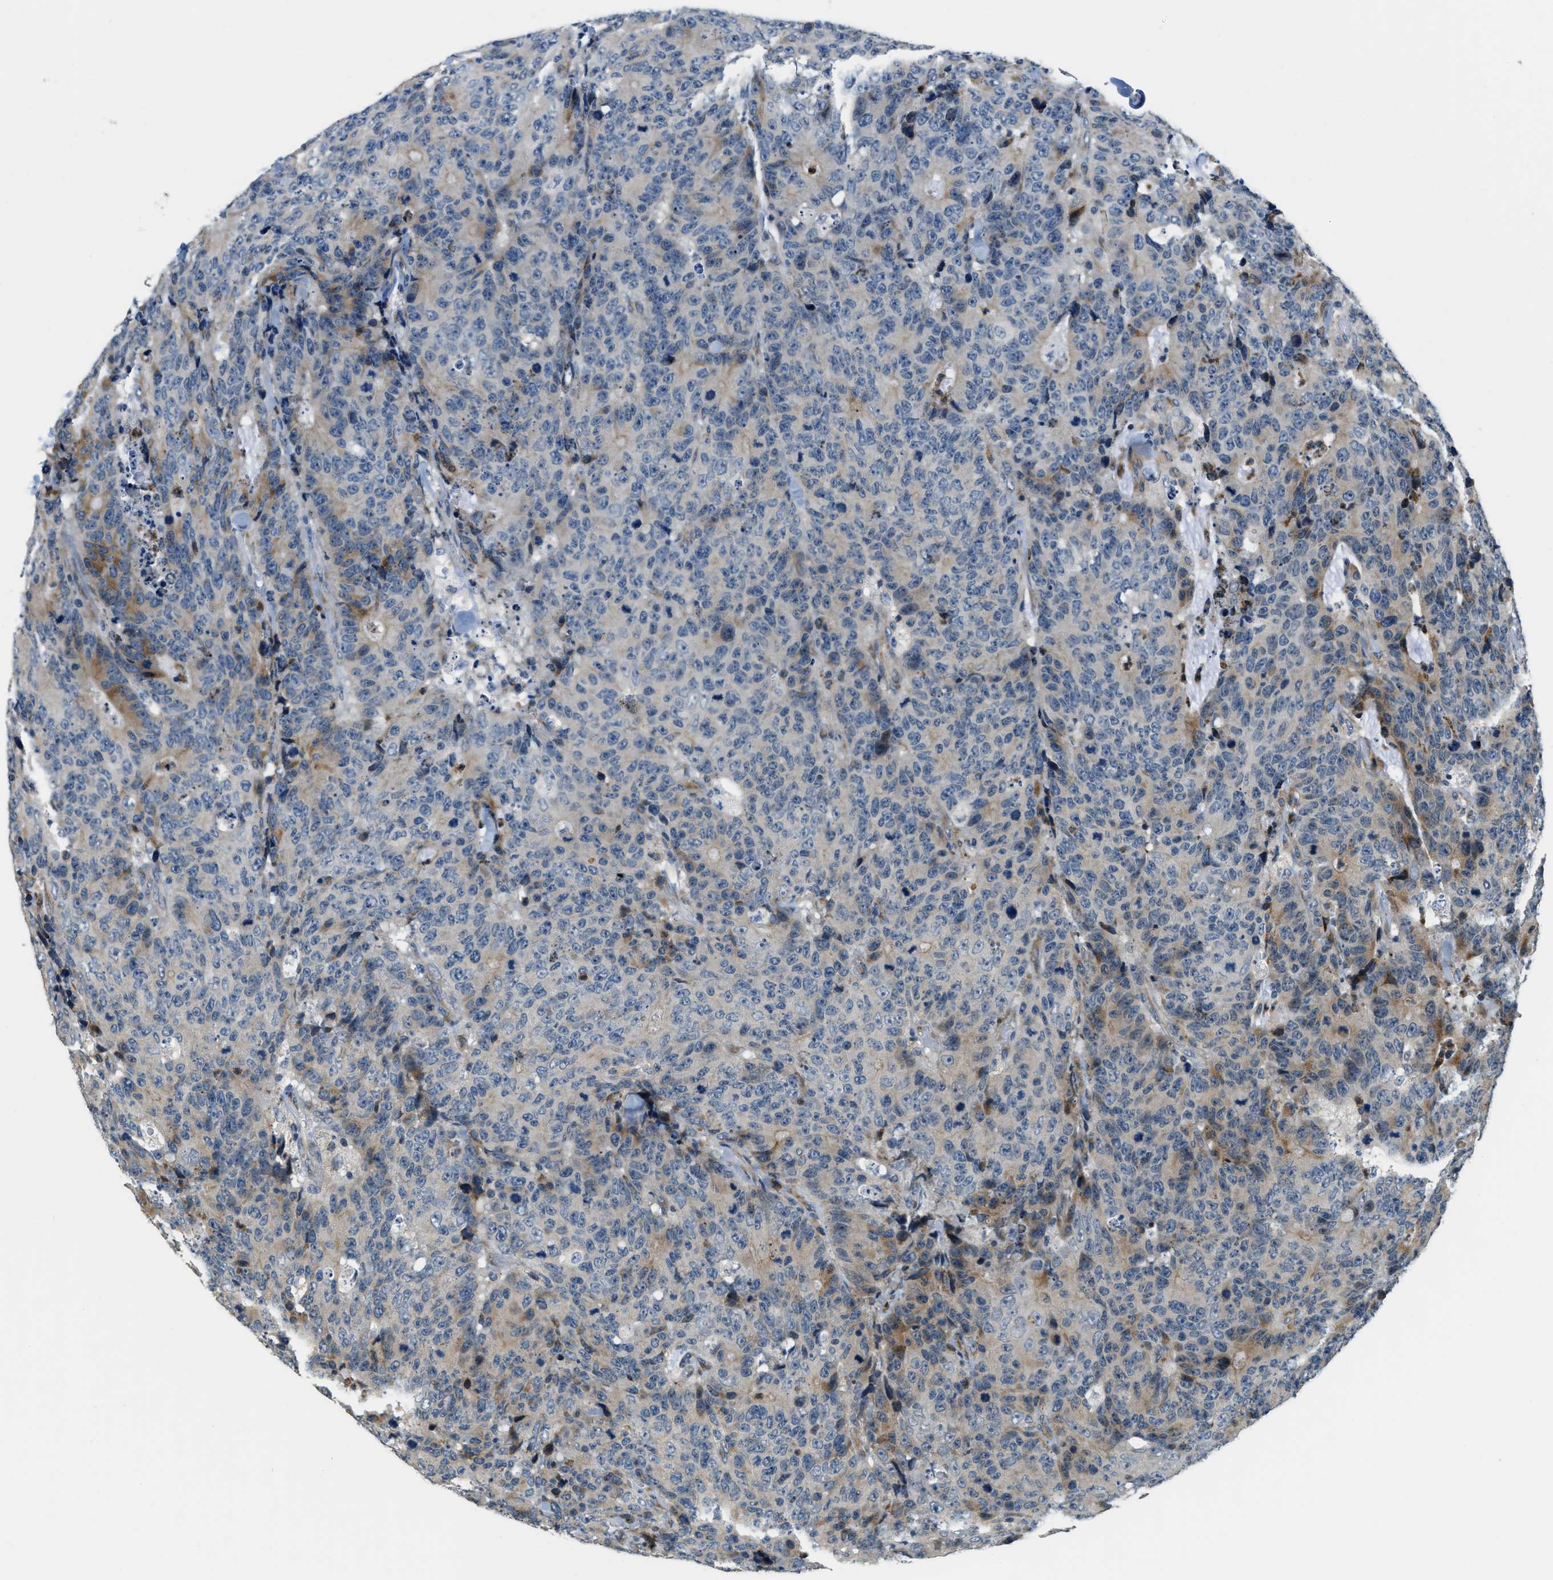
{"staining": {"intensity": "moderate", "quantity": "<25%", "location": "cytoplasmic/membranous"}, "tissue": "colorectal cancer", "cell_type": "Tumor cells", "image_type": "cancer", "snomed": [{"axis": "morphology", "description": "Adenocarcinoma, NOS"}, {"axis": "topography", "description": "Colon"}], "caption": "Protein expression analysis of human adenocarcinoma (colorectal) reveals moderate cytoplasmic/membranous expression in approximately <25% of tumor cells.", "gene": "HERC2", "patient": {"sex": "female", "age": 86}}